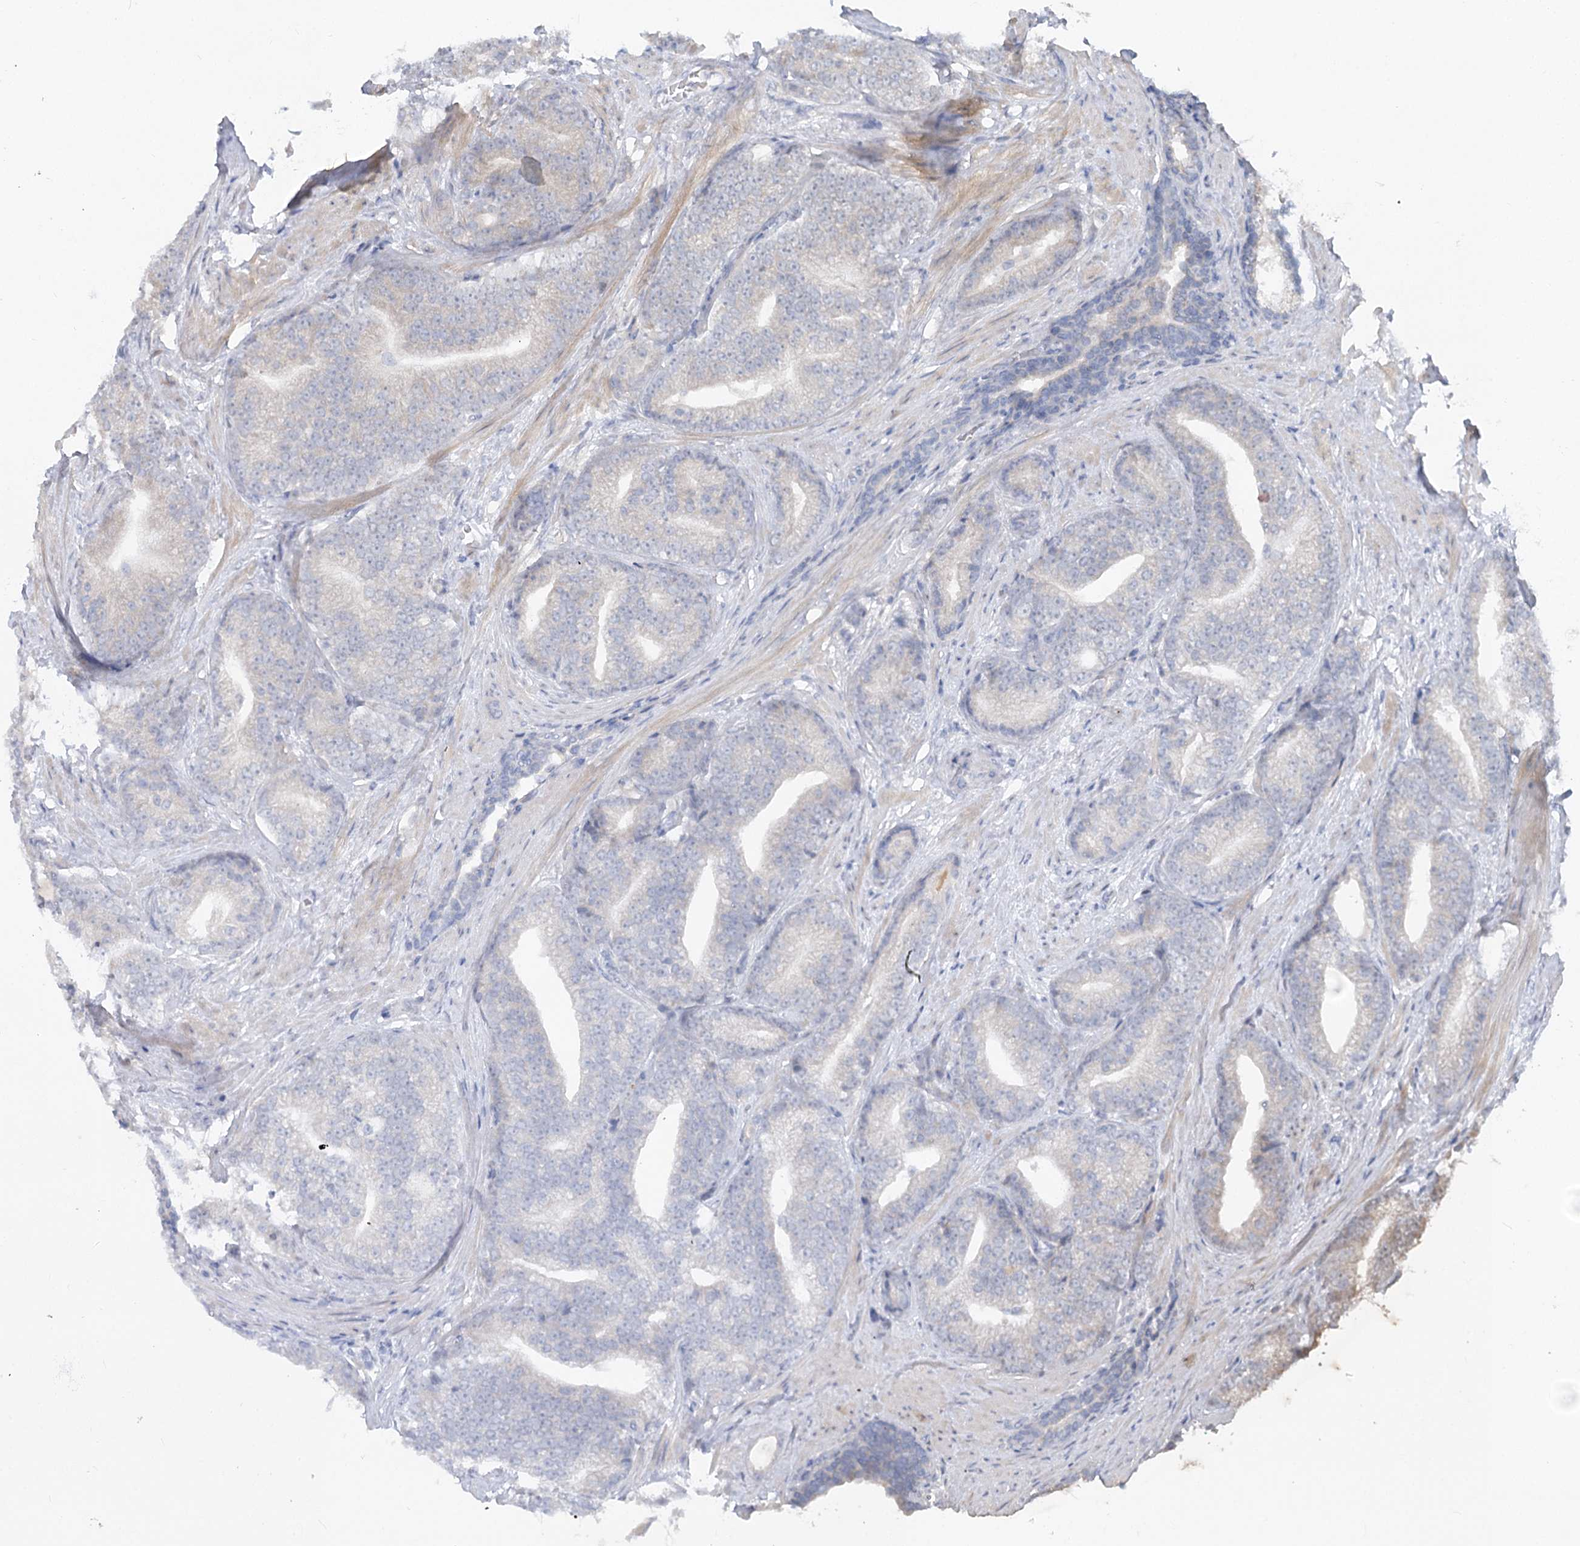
{"staining": {"intensity": "negative", "quantity": "none", "location": "none"}, "tissue": "prostate cancer", "cell_type": "Tumor cells", "image_type": "cancer", "snomed": [{"axis": "morphology", "description": "Adenocarcinoma, Low grade"}, {"axis": "topography", "description": "Prostate"}], "caption": "Immunohistochemistry (IHC) photomicrograph of low-grade adenocarcinoma (prostate) stained for a protein (brown), which displays no expression in tumor cells. Nuclei are stained in blue.", "gene": "FGF19", "patient": {"sex": "male", "age": 71}}